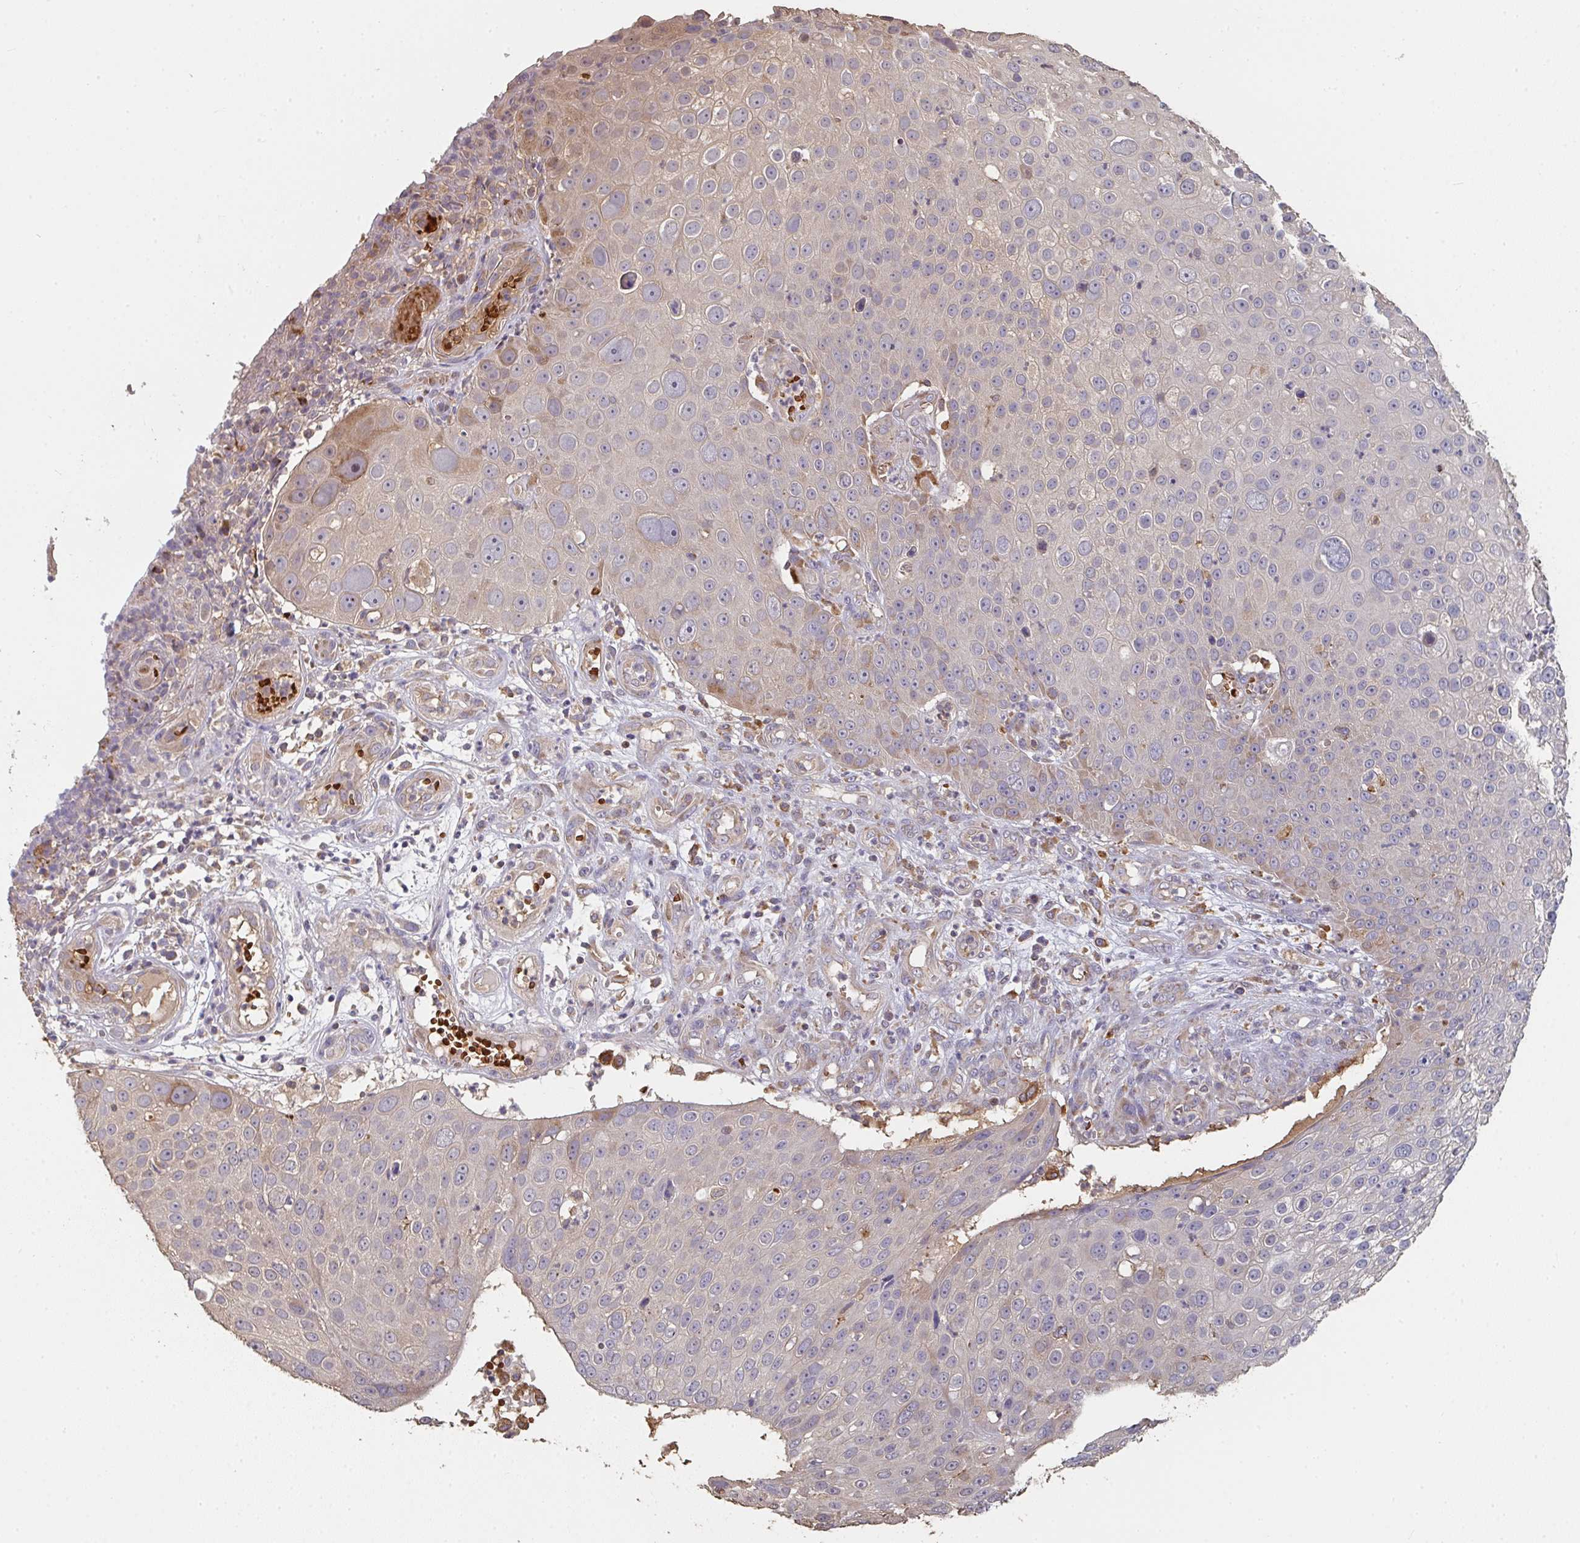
{"staining": {"intensity": "weak", "quantity": "<25%", "location": "cytoplasmic/membranous"}, "tissue": "skin cancer", "cell_type": "Tumor cells", "image_type": "cancer", "snomed": [{"axis": "morphology", "description": "Squamous cell carcinoma, NOS"}, {"axis": "topography", "description": "Skin"}], "caption": "Immunohistochemistry of skin cancer displays no positivity in tumor cells. (Brightfield microscopy of DAB immunohistochemistry at high magnification).", "gene": "POLG", "patient": {"sex": "male", "age": 71}}